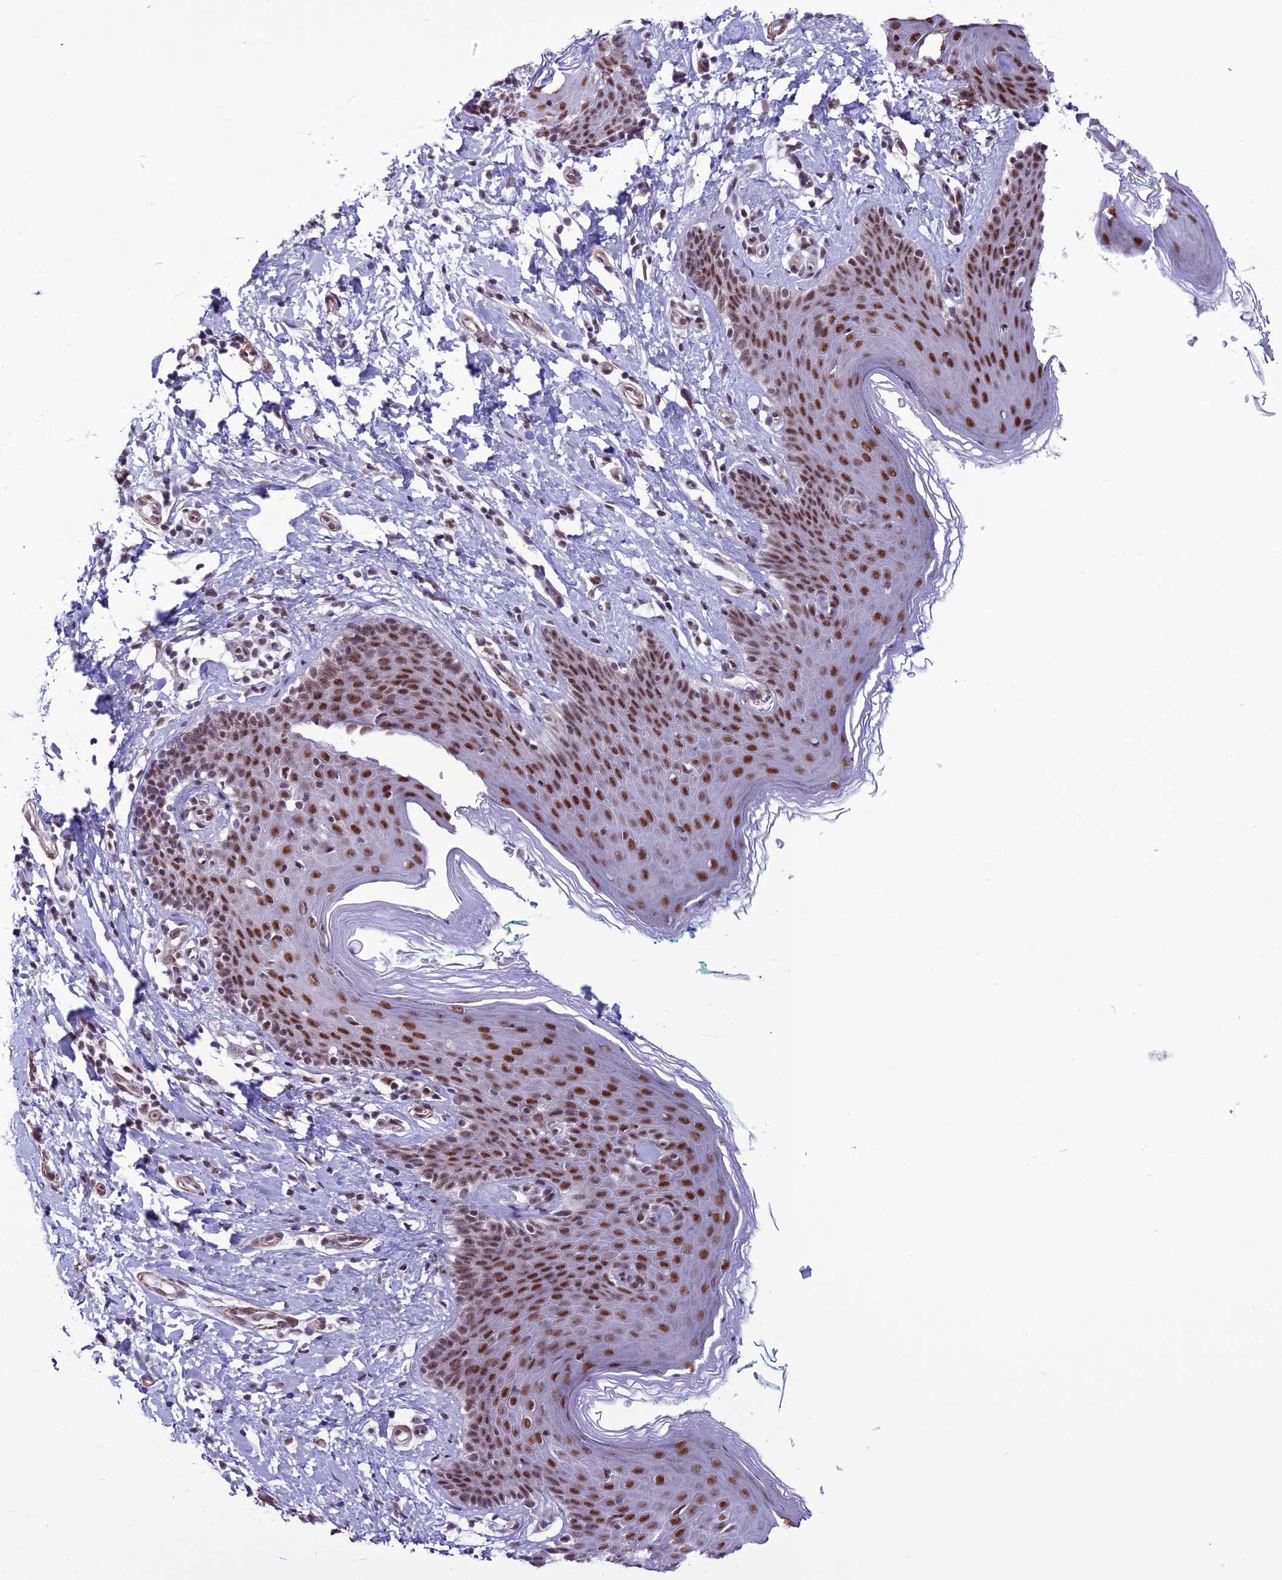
{"staining": {"intensity": "moderate", "quantity": ">75%", "location": "nuclear"}, "tissue": "skin", "cell_type": "Epidermal cells", "image_type": "normal", "snomed": [{"axis": "morphology", "description": "Normal tissue, NOS"}, {"axis": "topography", "description": "Vulva"}], "caption": "A histopathology image of human skin stained for a protein exhibits moderate nuclear brown staining in epidermal cells.", "gene": "U2AF1", "patient": {"sex": "female", "age": 66}}